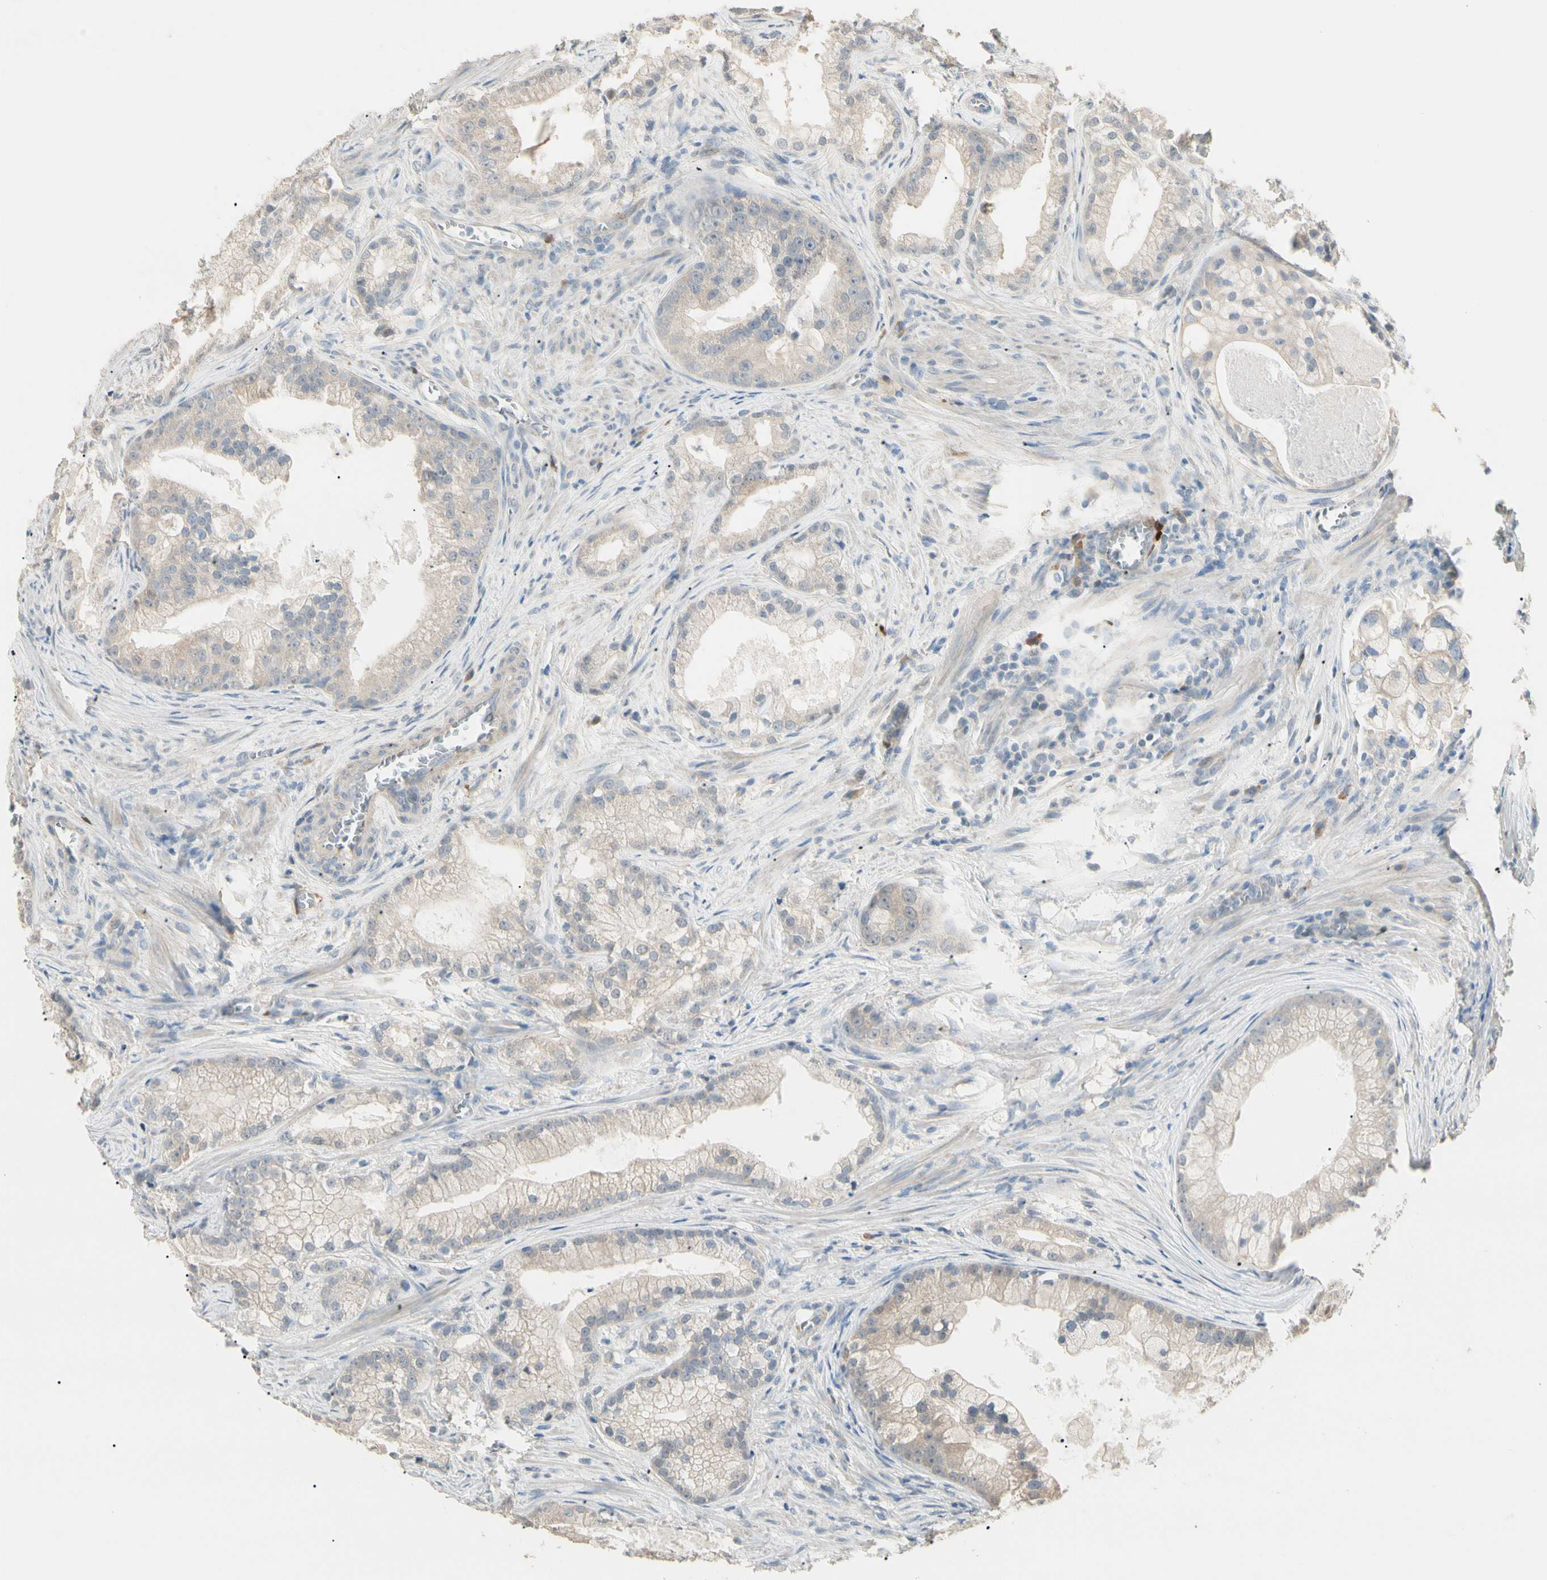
{"staining": {"intensity": "negative", "quantity": "none", "location": "none"}, "tissue": "prostate cancer", "cell_type": "Tumor cells", "image_type": "cancer", "snomed": [{"axis": "morphology", "description": "Adenocarcinoma, Low grade"}, {"axis": "topography", "description": "Prostate"}], "caption": "An image of prostate adenocarcinoma (low-grade) stained for a protein reveals no brown staining in tumor cells.", "gene": "GNE", "patient": {"sex": "male", "age": 59}}